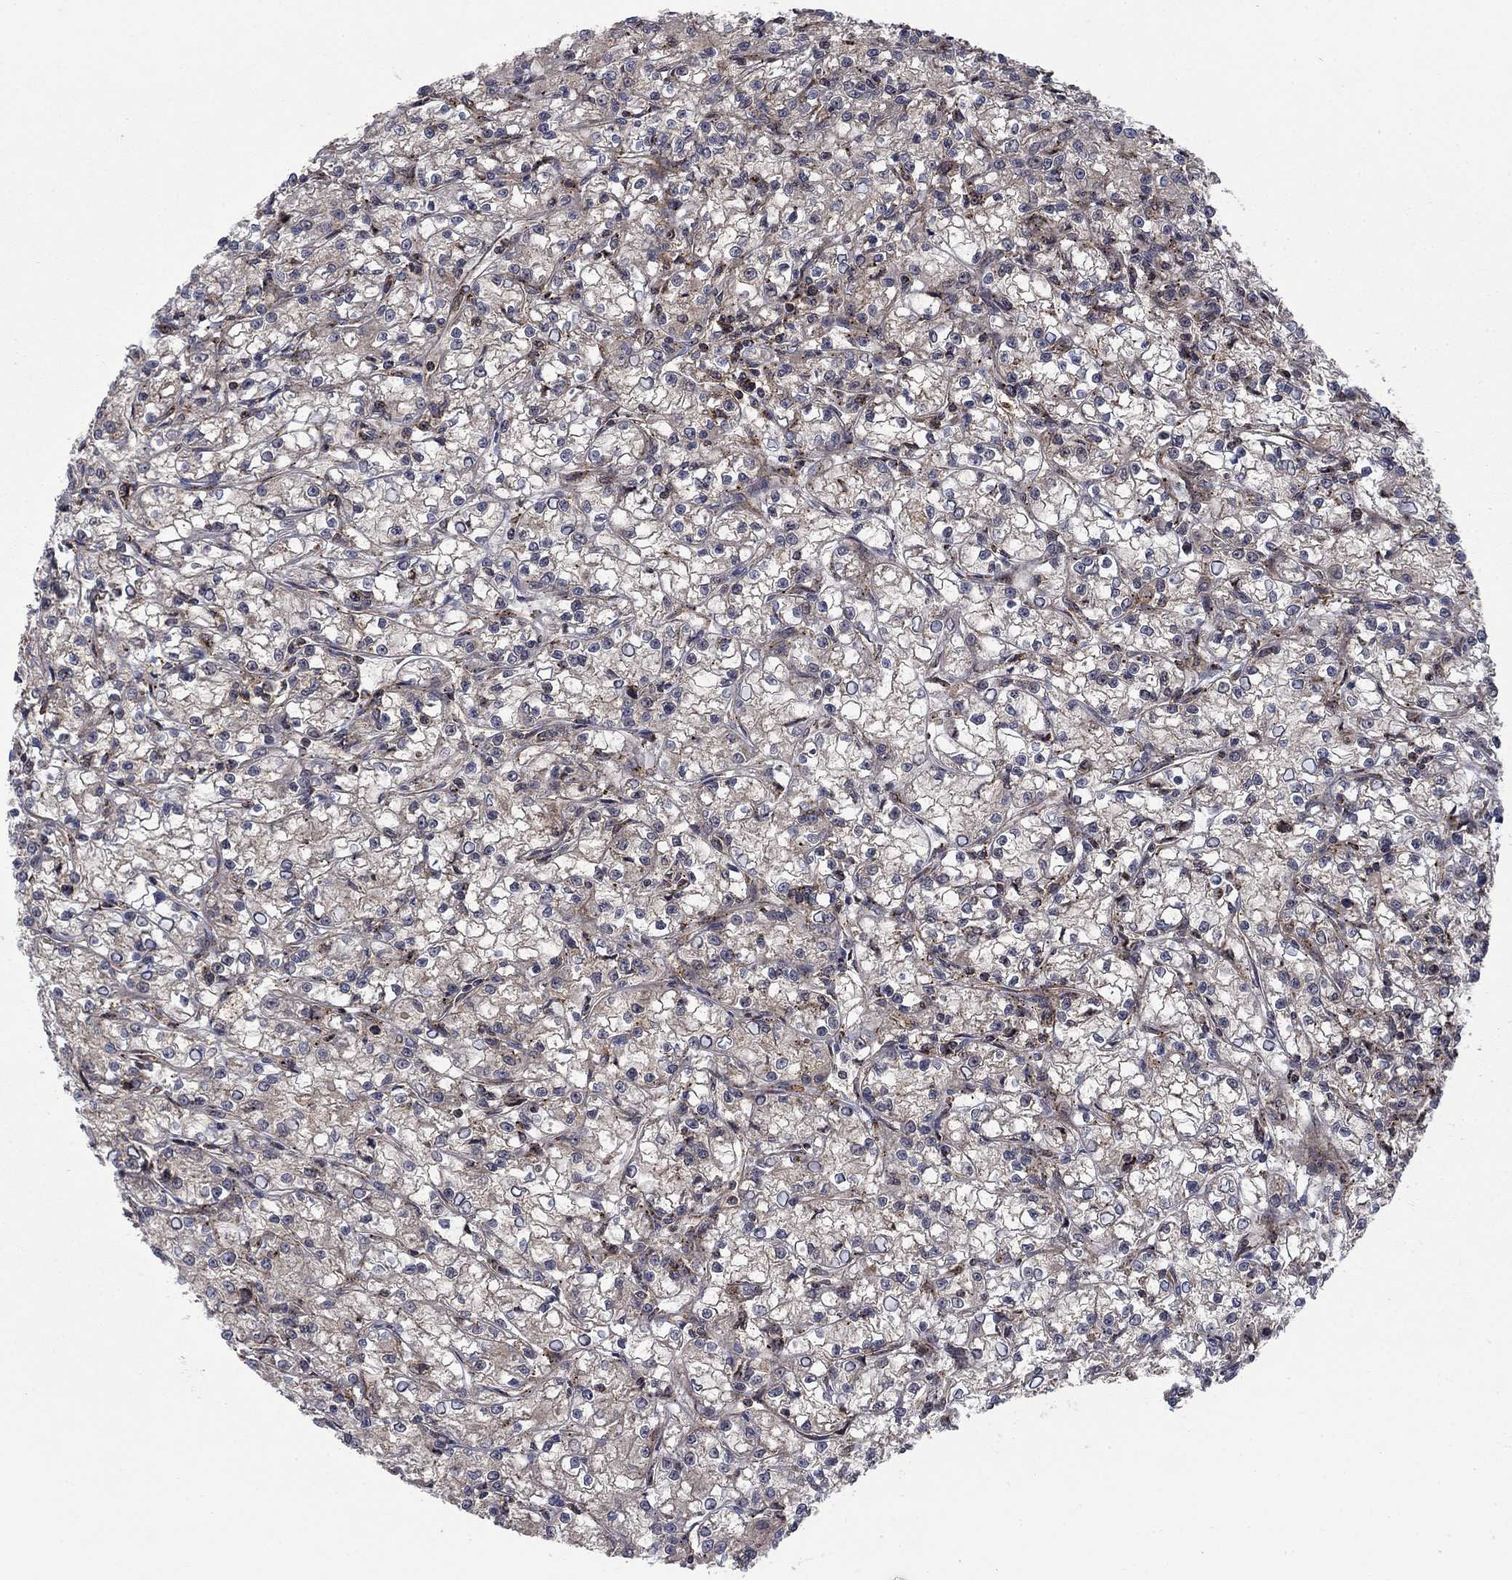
{"staining": {"intensity": "negative", "quantity": "none", "location": "none"}, "tissue": "renal cancer", "cell_type": "Tumor cells", "image_type": "cancer", "snomed": [{"axis": "morphology", "description": "Adenocarcinoma, NOS"}, {"axis": "topography", "description": "Kidney"}], "caption": "This is an immunohistochemistry photomicrograph of renal cancer. There is no positivity in tumor cells.", "gene": "IFI35", "patient": {"sex": "female", "age": 59}}